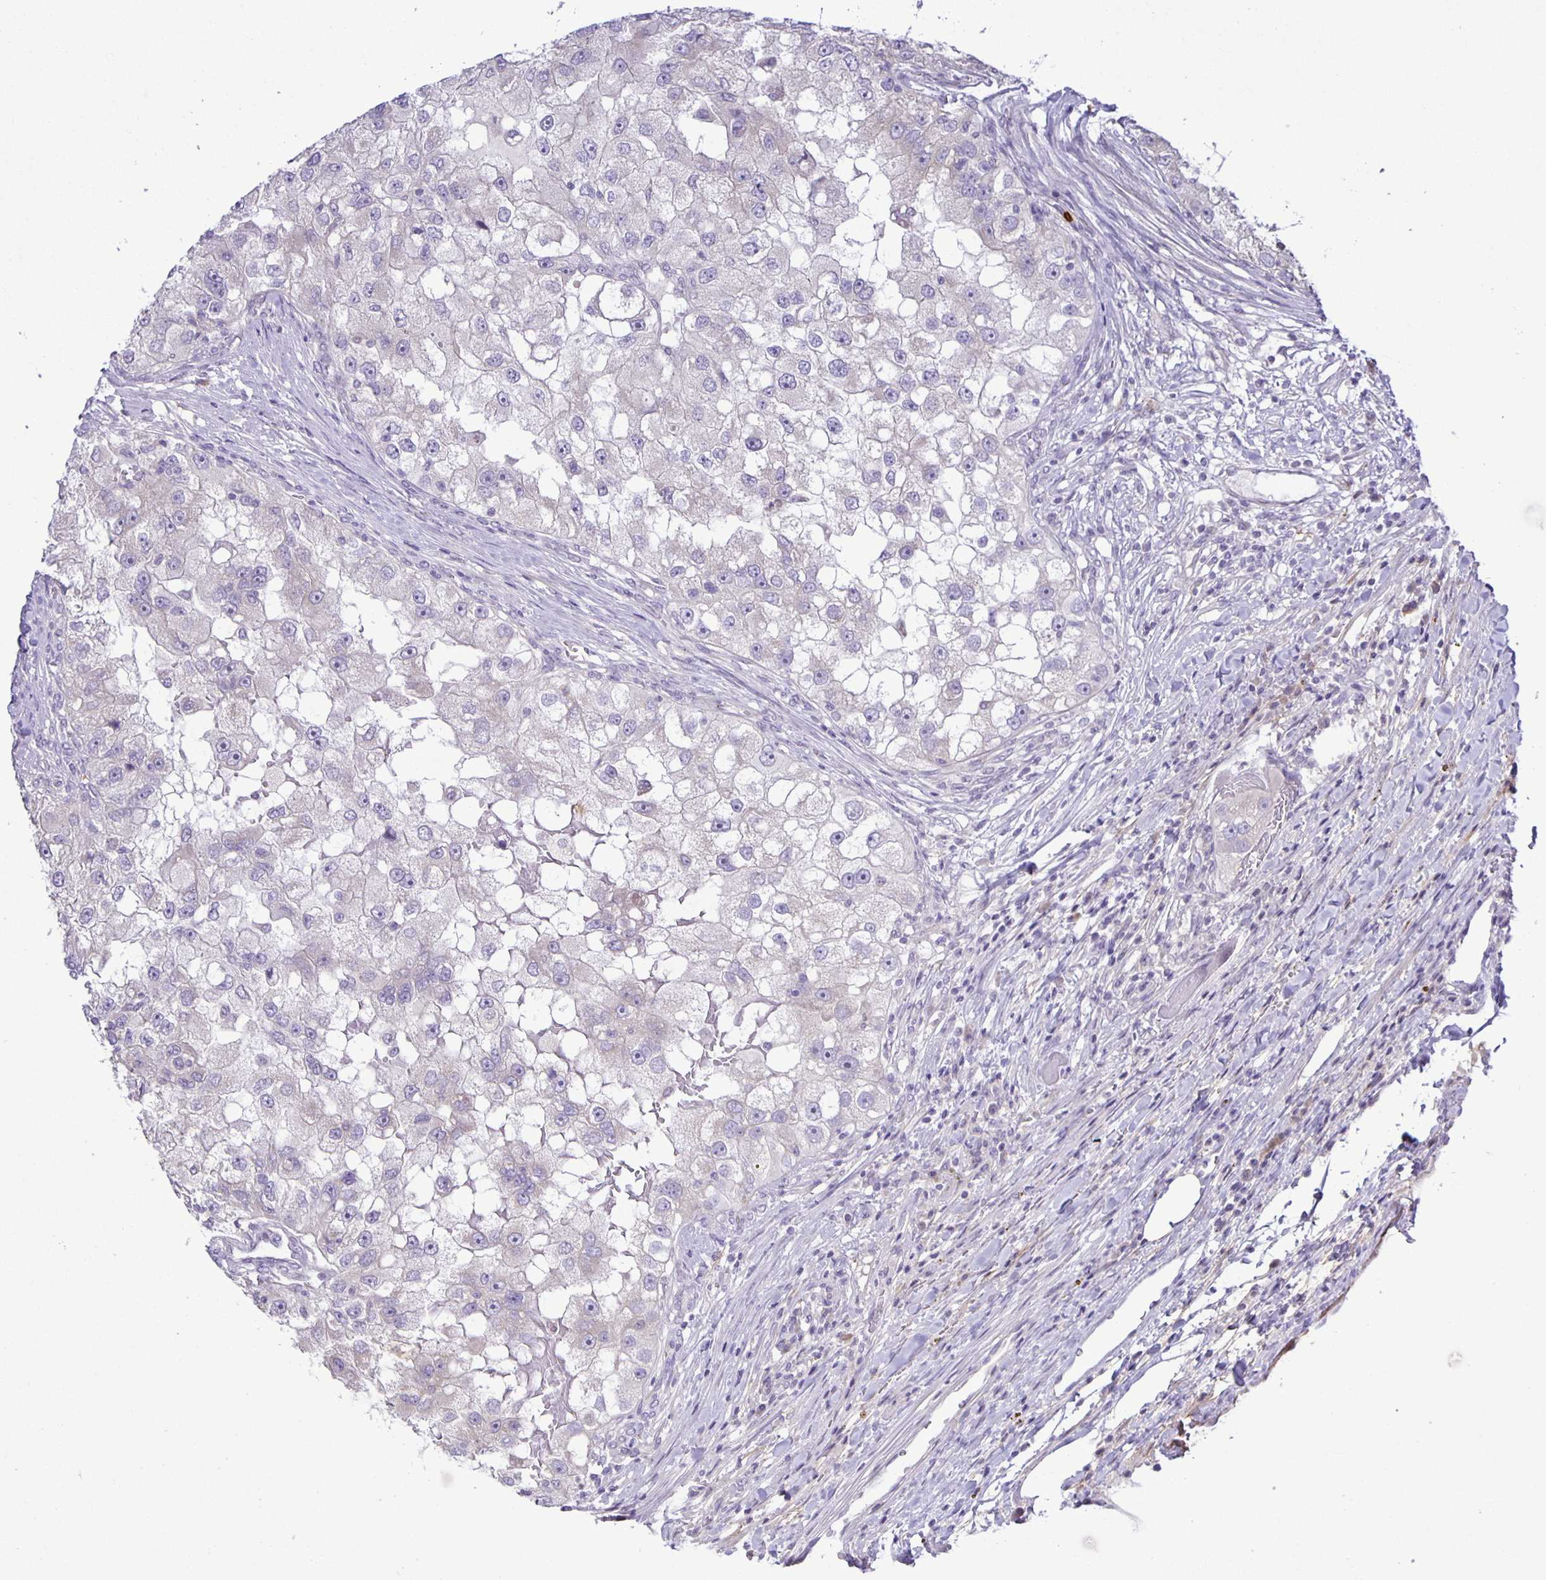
{"staining": {"intensity": "negative", "quantity": "none", "location": "none"}, "tissue": "renal cancer", "cell_type": "Tumor cells", "image_type": "cancer", "snomed": [{"axis": "morphology", "description": "Adenocarcinoma, NOS"}, {"axis": "topography", "description": "Kidney"}], "caption": "IHC micrograph of human renal adenocarcinoma stained for a protein (brown), which displays no expression in tumor cells.", "gene": "ADCK1", "patient": {"sex": "male", "age": 63}}